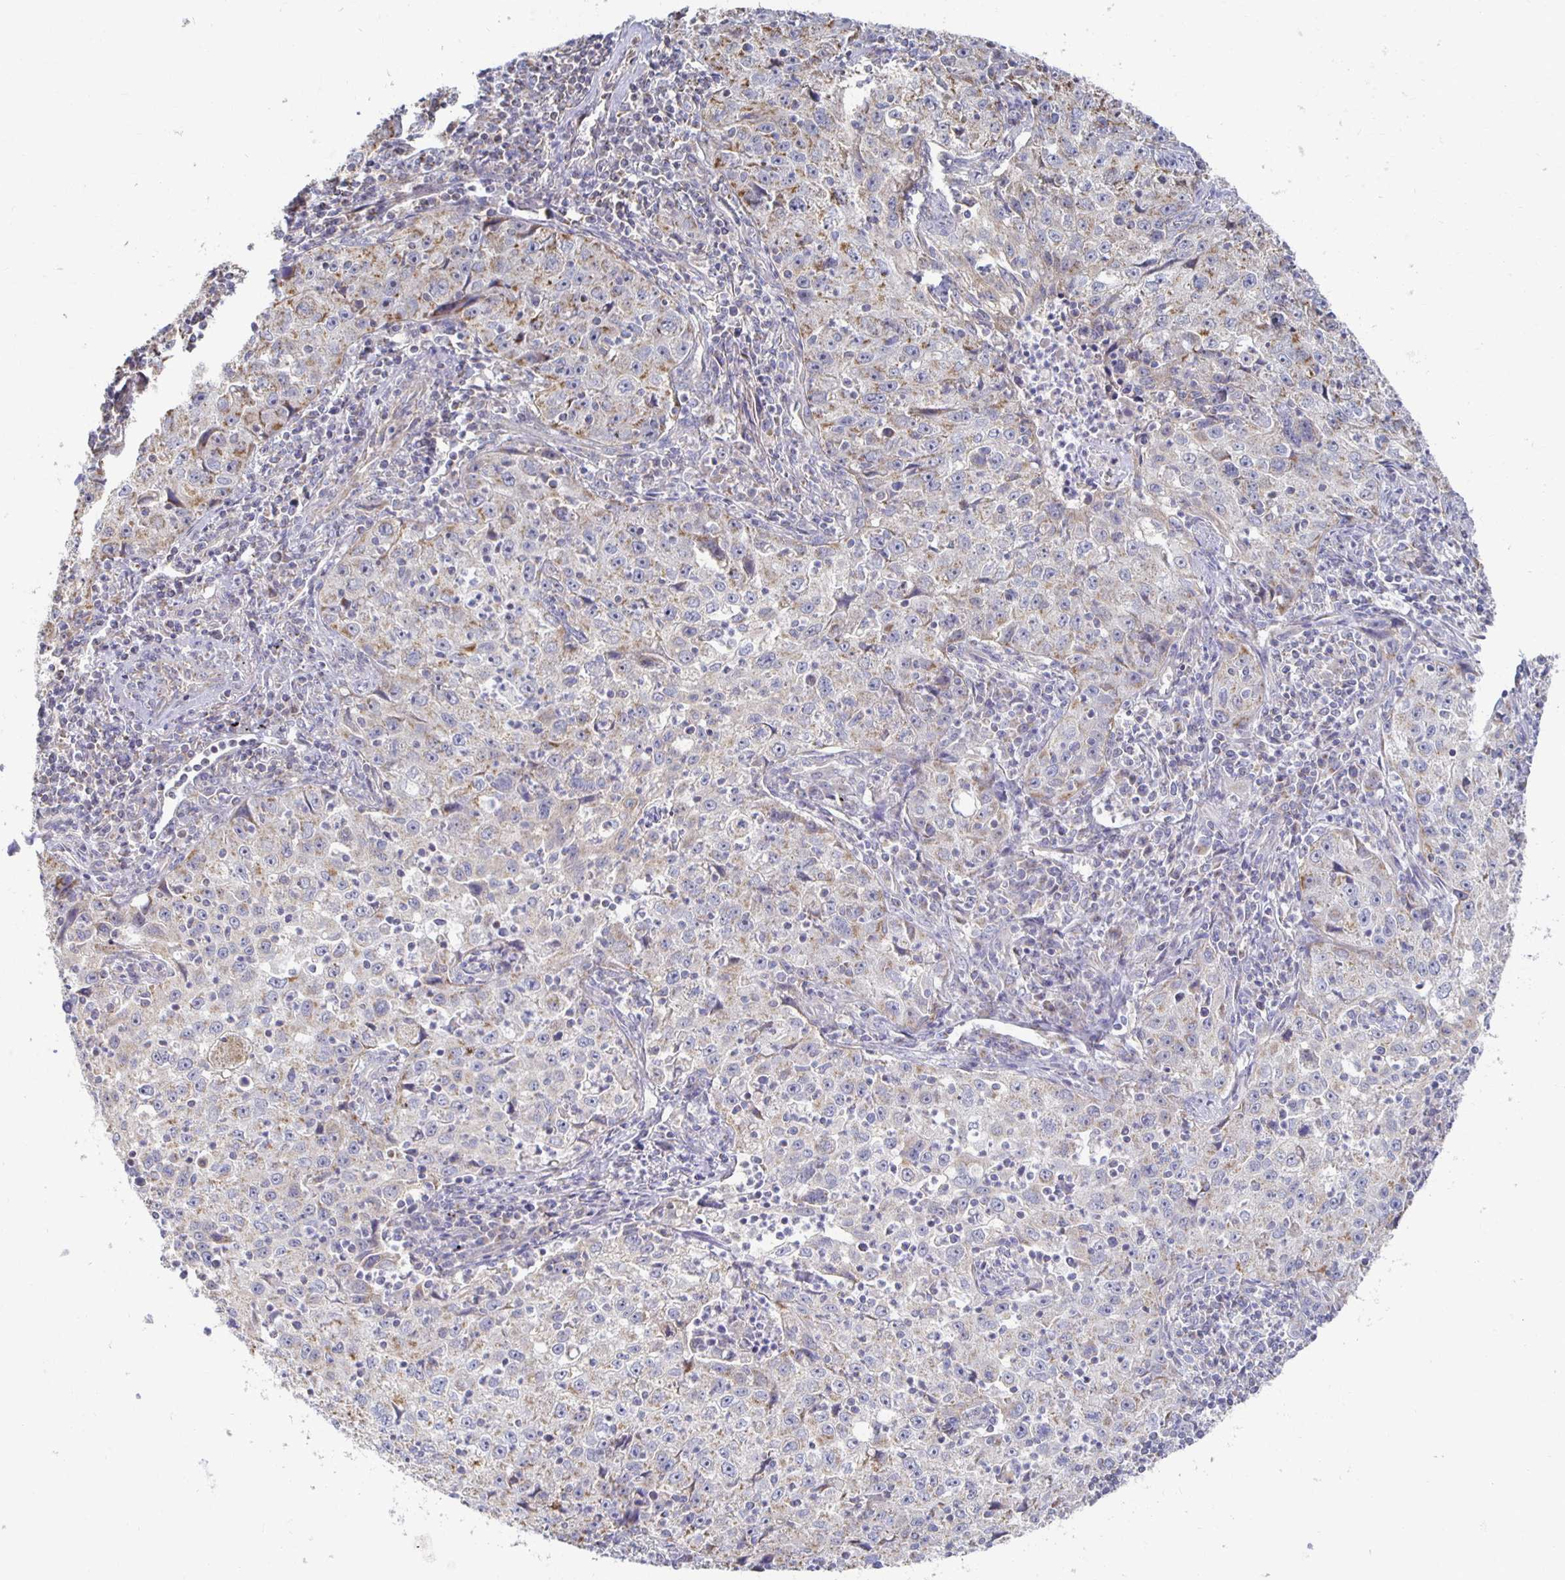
{"staining": {"intensity": "weak", "quantity": "25%-75%", "location": "cytoplasmic/membranous"}, "tissue": "lung cancer", "cell_type": "Tumor cells", "image_type": "cancer", "snomed": [{"axis": "morphology", "description": "Squamous cell carcinoma, NOS"}, {"axis": "topography", "description": "Lung"}], "caption": "Protein expression analysis of human squamous cell carcinoma (lung) reveals weak cytoplasmic/membranous positivity in about 25%-75% of tumor cells.", "gene": "NKX2-8", "patient": {"sex": "male", "age": 71}}